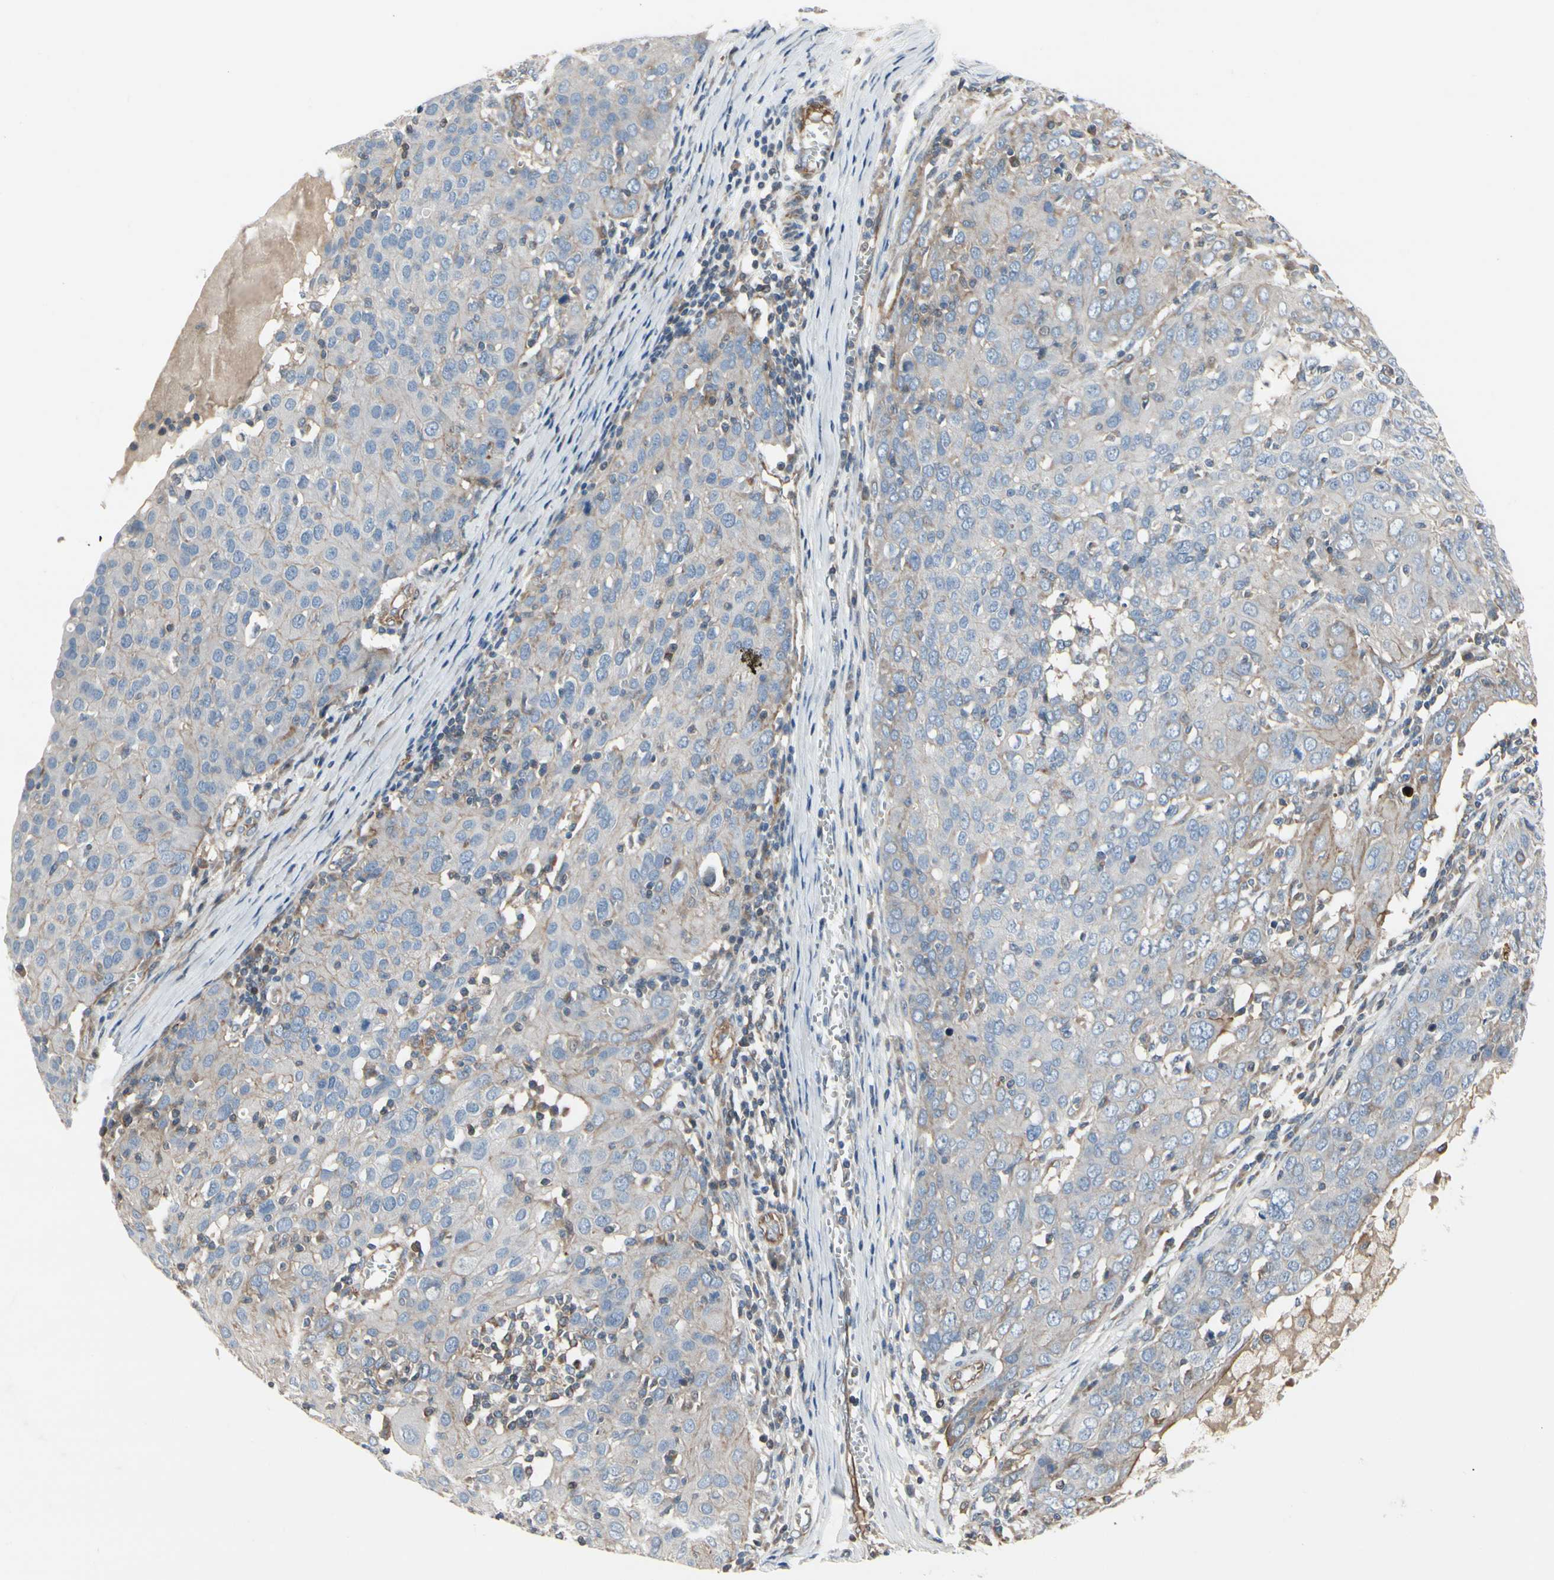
{"staining": {"intensity": "negative", "quantity": "none", "location": "none"}, "tissue": "ovarian cancer", "cell_type": "Tumor cells", "image_type": "cancer", "snomed": [{"axis": "morphology", "description": "Carcinoma, endometroid"}, {"axis": "topography", "description": "Ovary"}], "caption": "Tumor cells show no significant staining in endometroid carcinoma (ovarian).", "gene": "TPM1", "patient": {"sex": "female", "age": 50}}